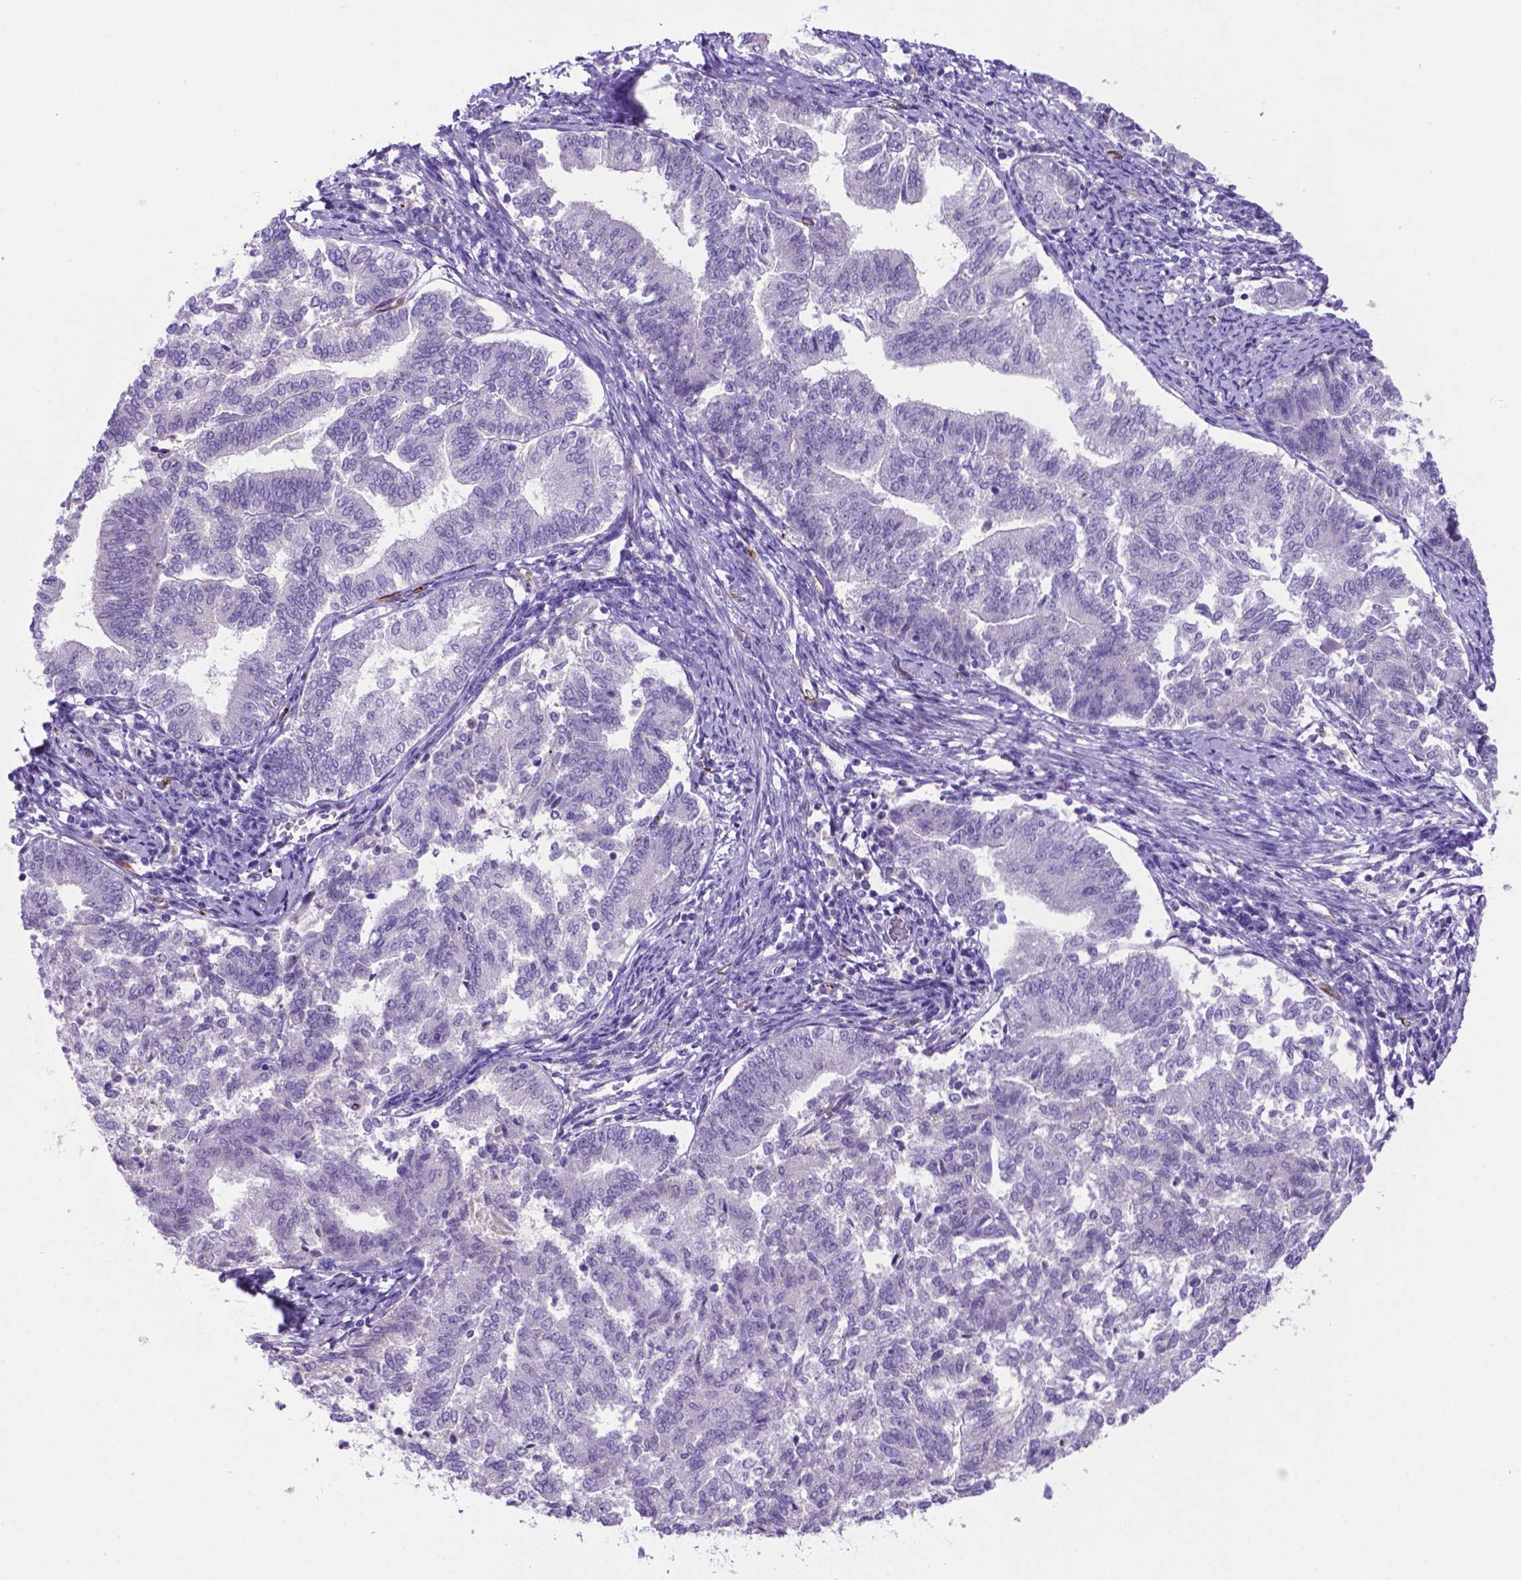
{"staining": {"intensity": "negative", "quantity": "none", "location": "none"}, "tissue": "endometrial cancer", "cell_type": "Tumor cells", "image_type": "cancer", "snomed": [{"axis": "morphology", "description": "Adenocarcinoma, NOS"}, {"axis": "topography", "description": "Endometrium"}], "caption": "IHC of human endometrial cancer exhibits no expression in tumor cells.", "gene": "LZTR1", "patient": {"sex": "female", "age": 65}}